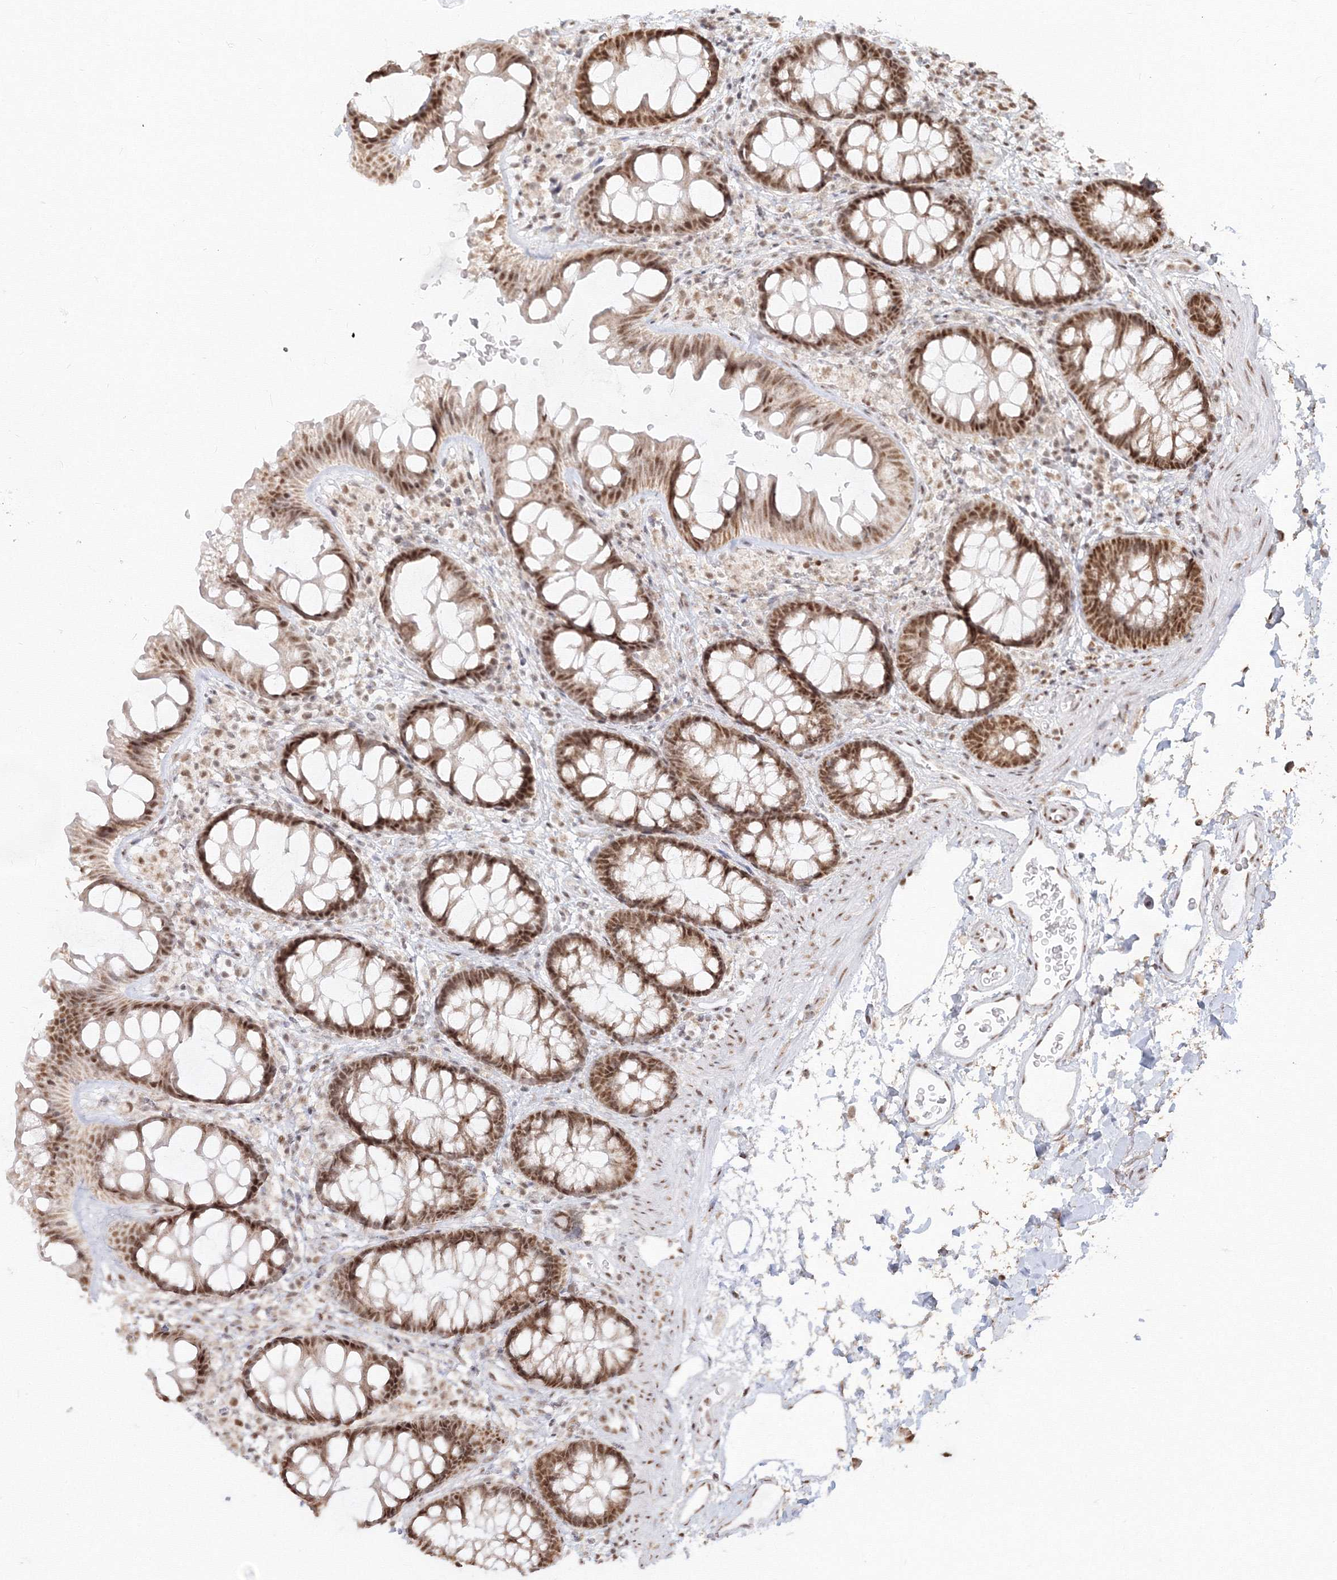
{"staining": {"intensity": "moderate", "quantity": ">75%", "location": "nuclear"}, "tissue": "colon", "cell_type": "Endothelial cells", "image_type": "normal", "snomed": [{"axis": "morphology", "description": "Normal tissue, NOS"}, {"axis": "topography", "description": "Colon"}], "caption": "Colon stained with immunohistochemistry displays moderate nuclear staining in about >75% of endothelial cells.", "gene": "PPP4R2", "patient": {"sex": "female", "age": 62}}